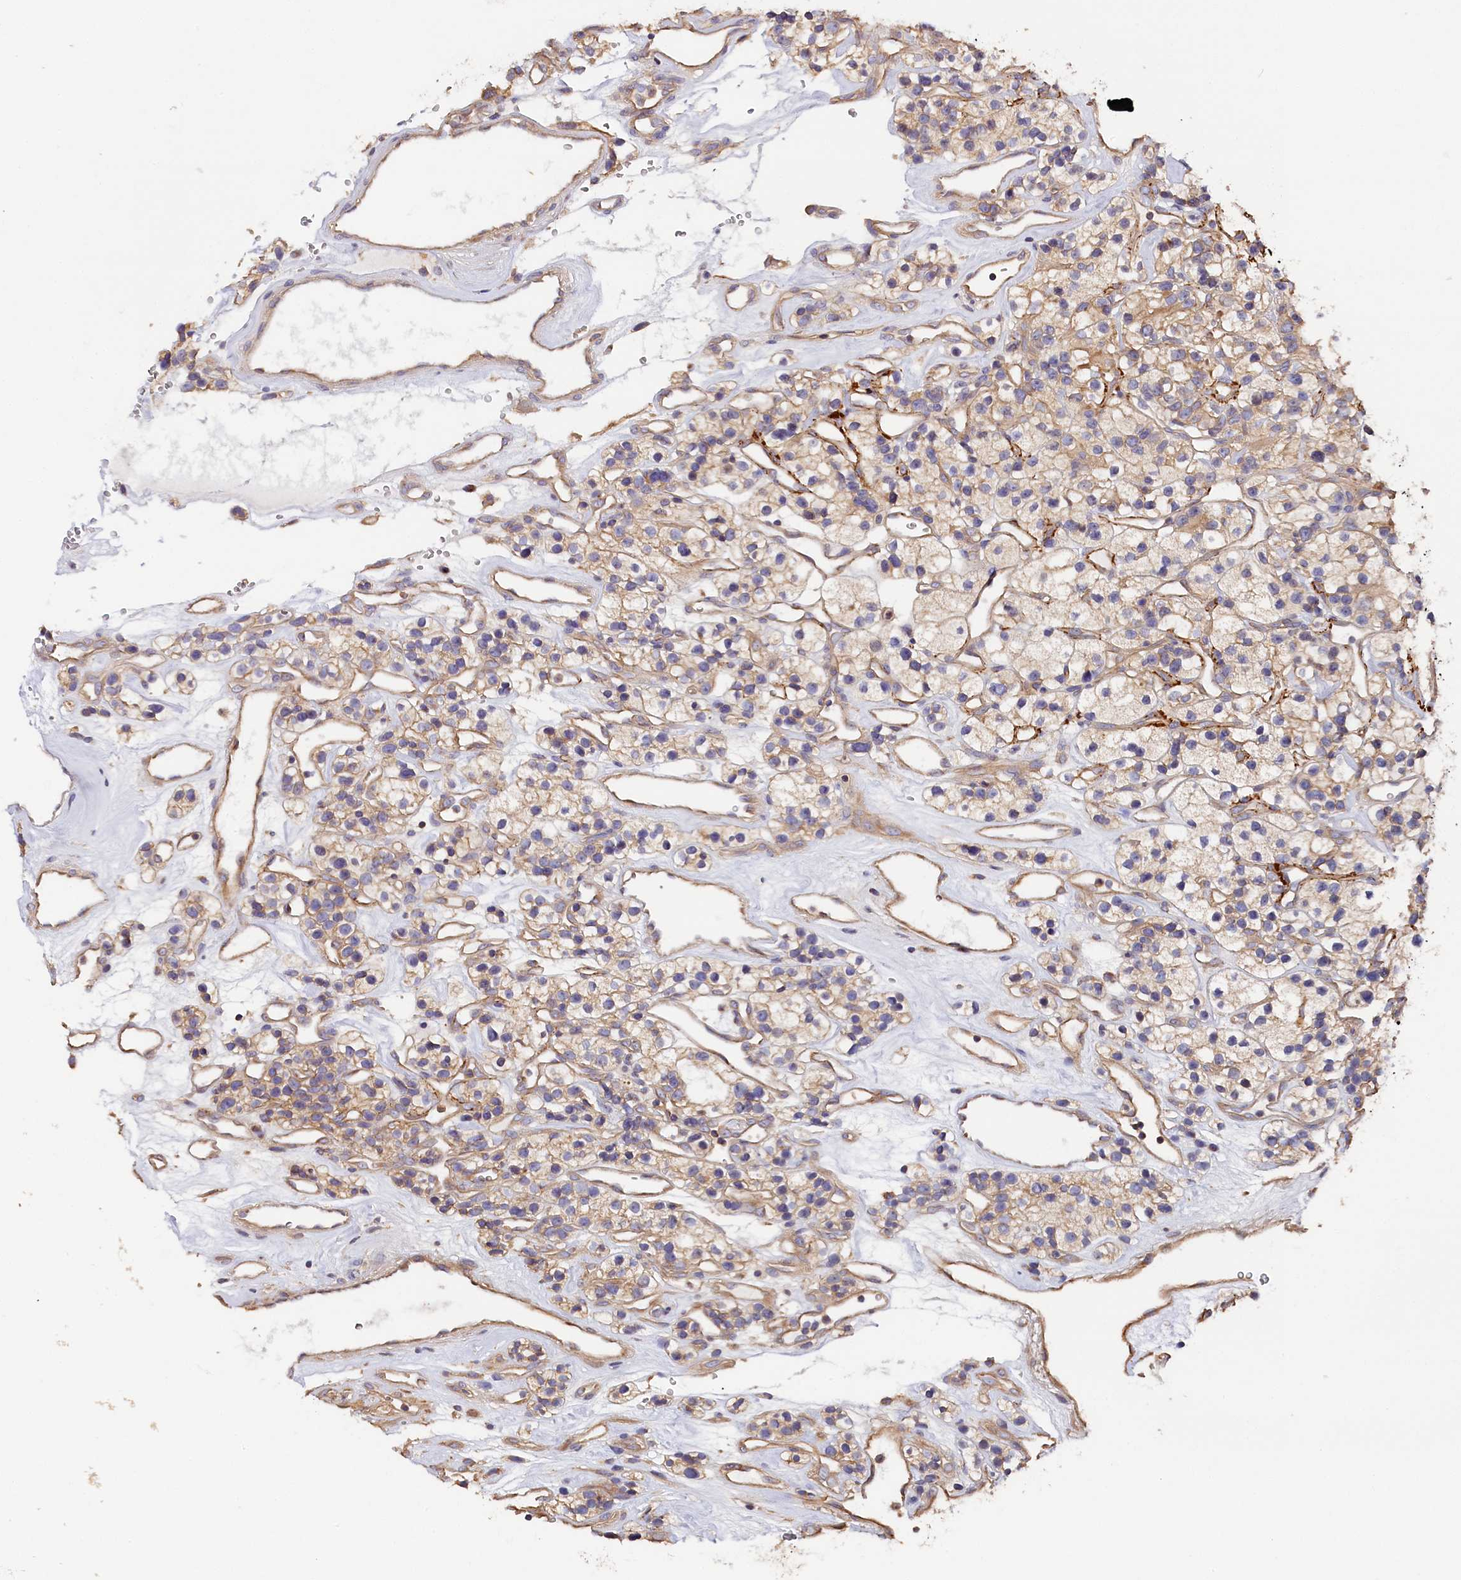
{"staining": {"intensity": "weak", "quantity": ">75%", "location": "cytoplasmic/membranous"}, "tissue": "renal cancer", "cell_type": "Tumor cells", "image_type": "cancer", "snomed": [{"axis": "morphology", "description": "Adenocarcinoma, NOS"}, {"axis": "topography", "description": "Kidney"}], "caption": "This is a micrograph of IHC staining of renal cancer (adenocarcinoma), which shows weak staining in the cytoplasmic/membranous of tumor cells.", "gene": "KATNB1", "patient": {"sex": "female", "age": 57}}